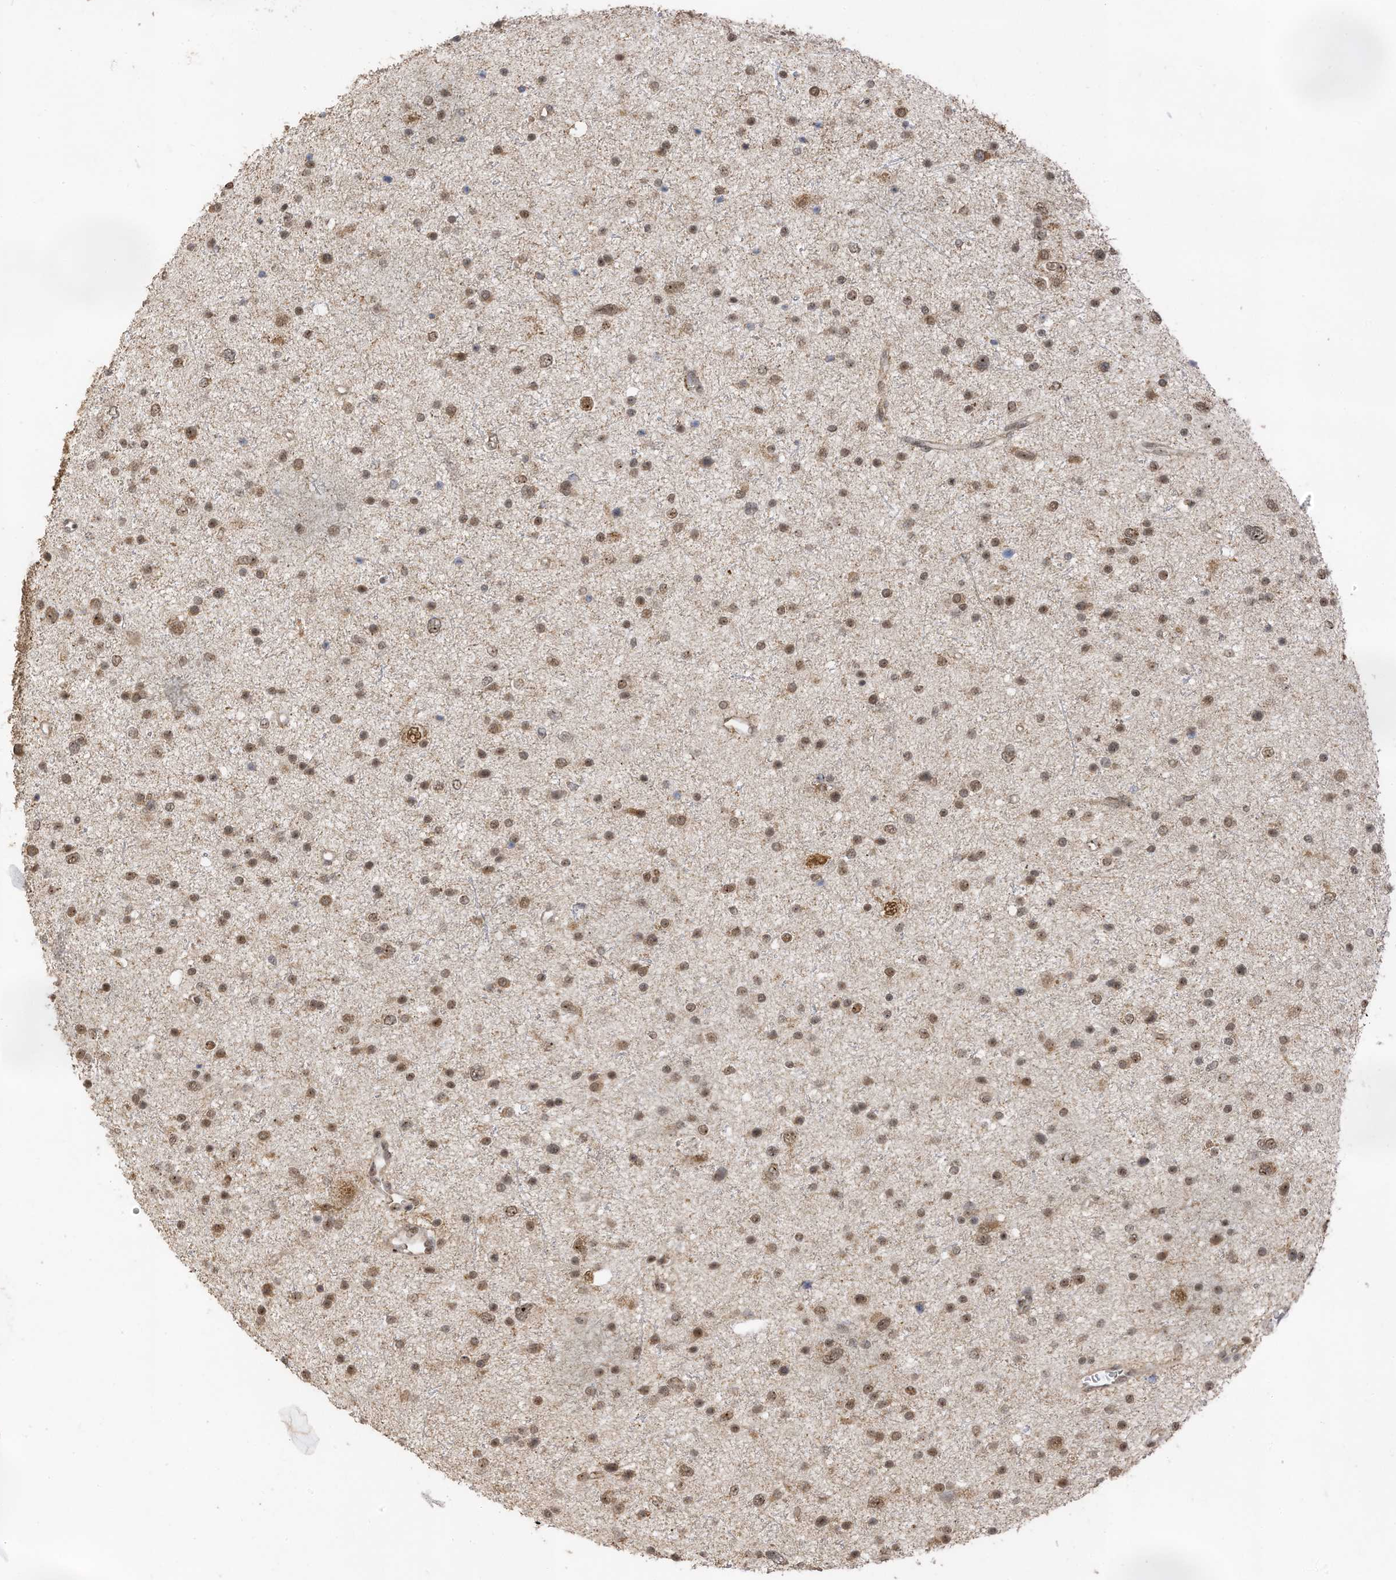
{"staining": {"intensity": "moderate", "quantity": ">75%", "location": "nuclear"}, "tissue": "glioma", "cell_type": "Tumor cells", "image_type": "cancer", "snomed": [{"axis": "morphology", "description": "Glioma, malignant, Low grade"}, {"axis": "topography", "description": "Brain"}], "caption": "Protein analysis of glioma tissue exhibits moderate nuclear positivity in about >75% of tumor cells.", "gene": "ERLEC1", "patient": {"sex": "female", "age": 37}}